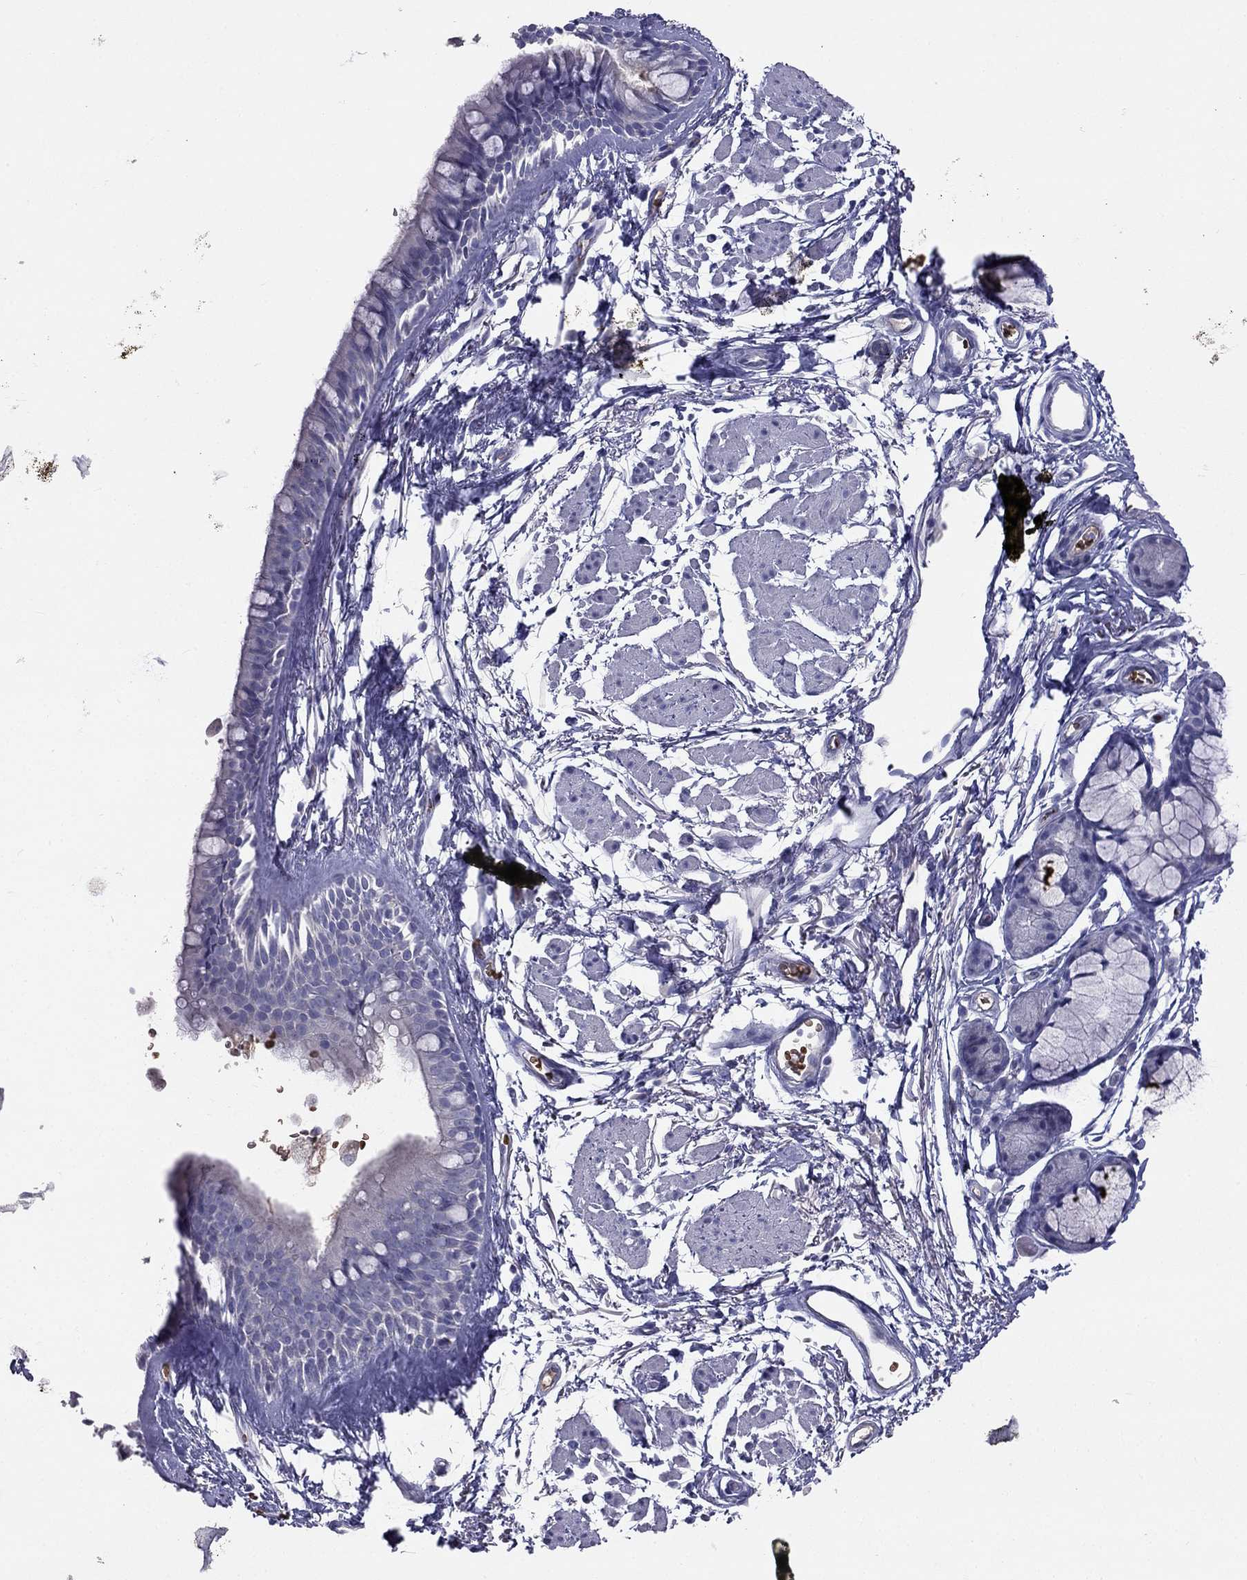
{"staining": {"intensity": "negative", "quantity": "none", "location": "none"}, "tissue": "adipose tissue", "cell_type": "Adipocytes", "image_type": "normal", "snomed": [{"axis": "morphology", "description": "Normal tissue, NOS"}, {"axis": "topography", "description": "Cartilage tissue"}, {"axis": "topography", "description": "Bronchus"}], "caption": "This is a micrograph of immunohistochemistry (IHC) staining of benign adipose tissue, which shows no staining in adipocytes.", "gene": "RHCE", "patient": {"sex": "female", "age": 79}}